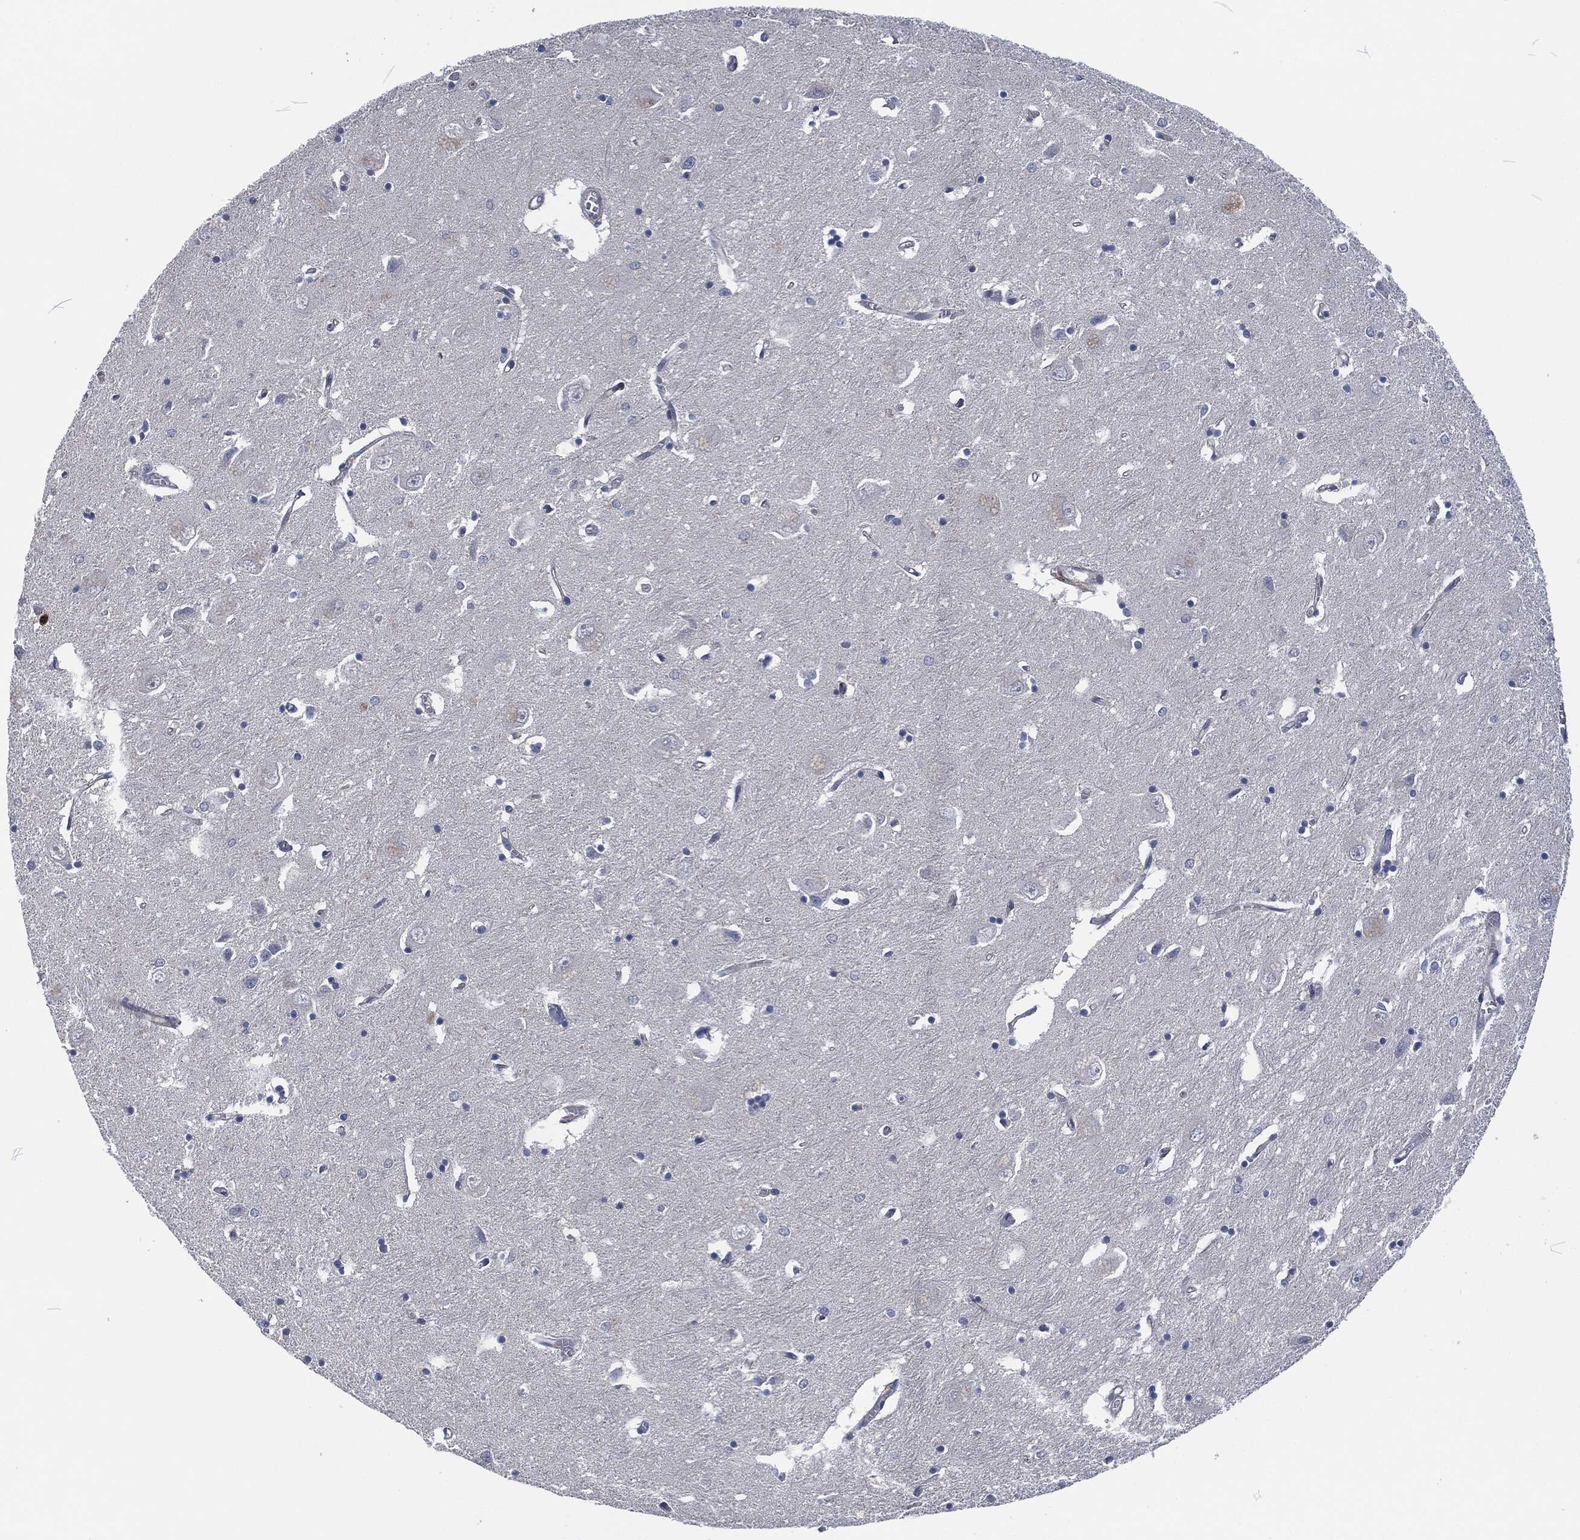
{"staining": {"intensity": "negative", "quantity": "none", "location": "none"}, "tissue": "caudate", "cell_type": "Glial cells", "image_type": "normal", "snomed": [{"axis": "morphology", "description": "Normal tissue, NOS"}, {"axis": "topography", "description": "Lateral ventricle wall"}], "caption": "This is an immunohistochemistry micrograph of normal caudate. There is no positivity in glial cells.", "gene": "MPO", "patient": {"sex": "male", "age": 54}}